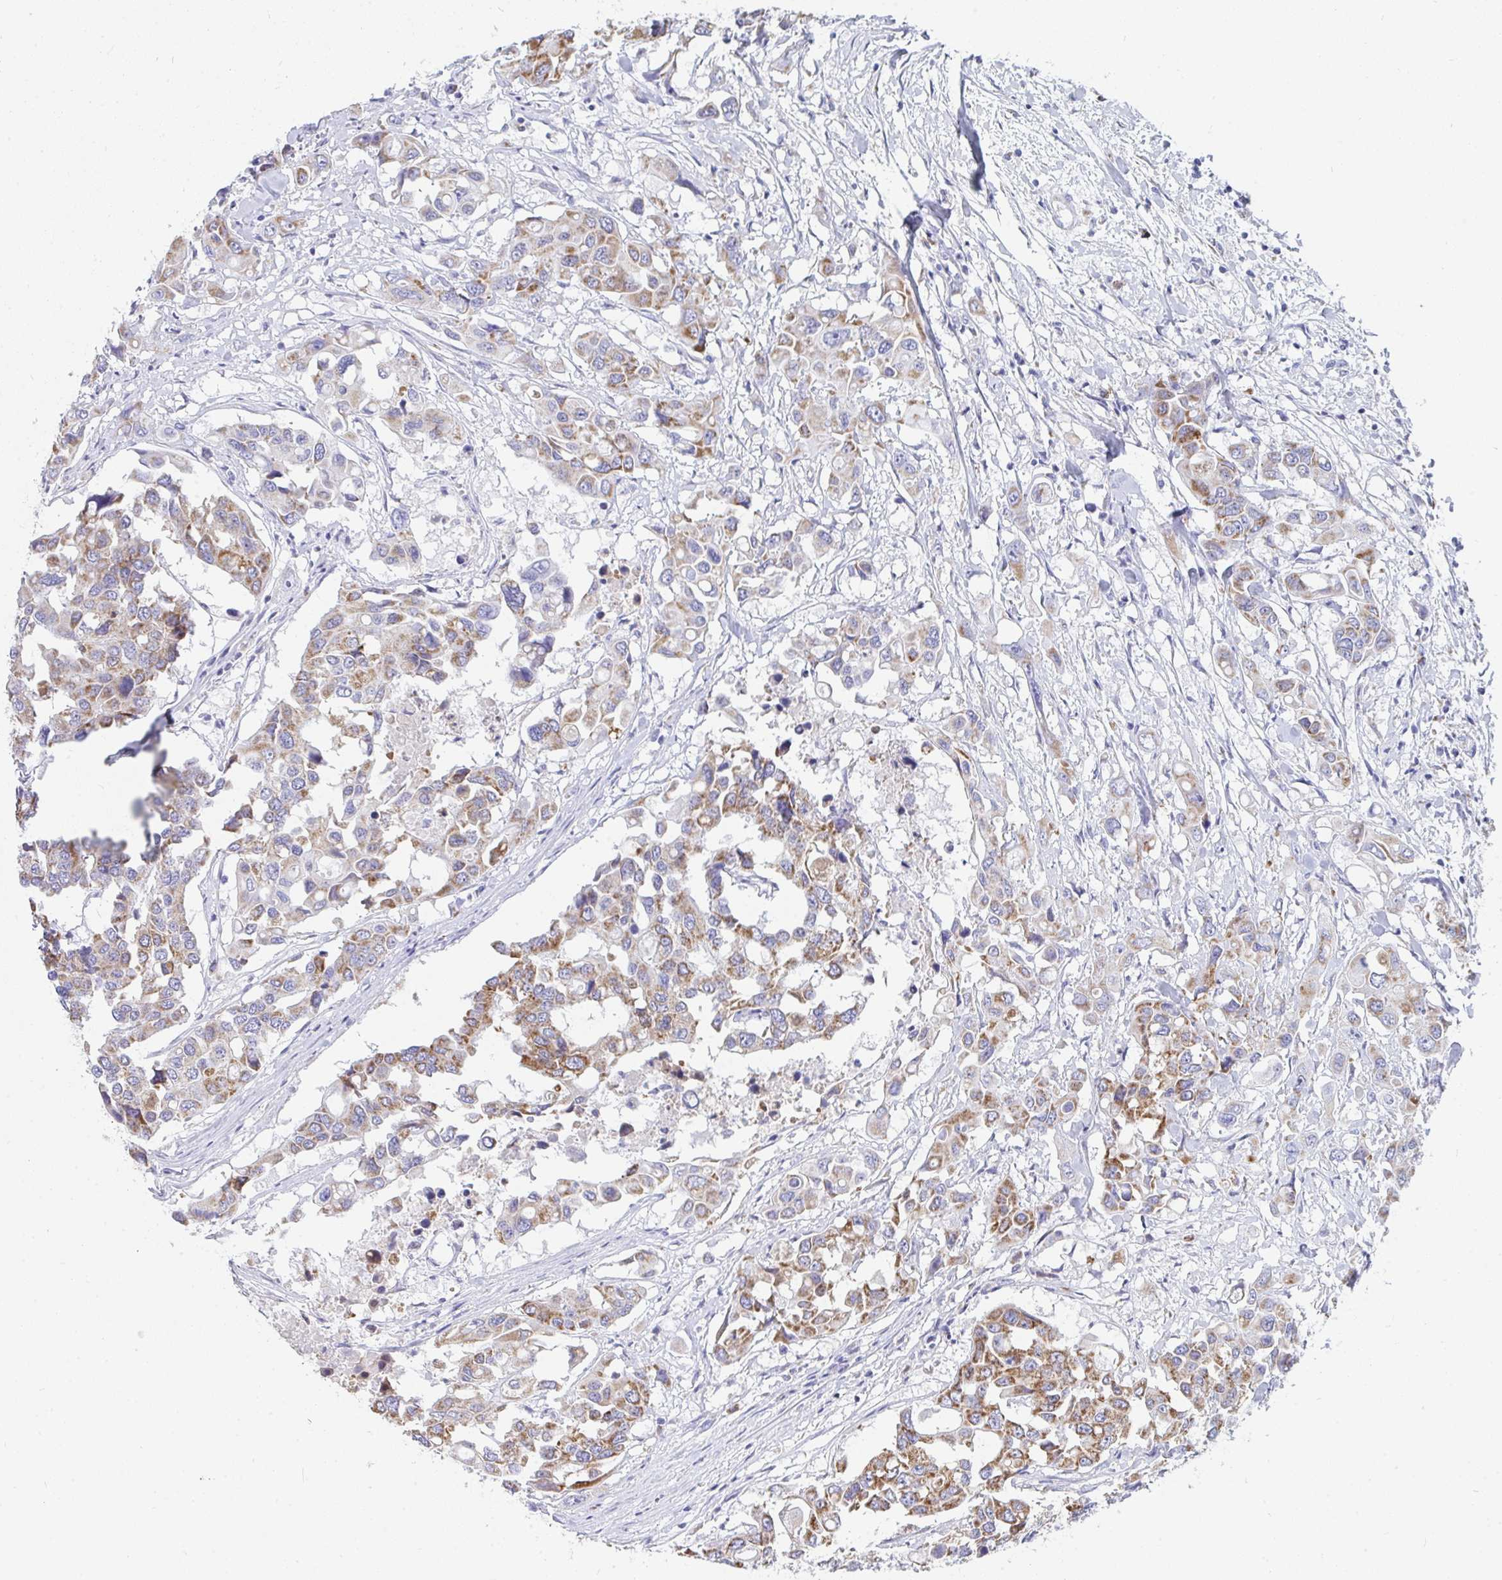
{"staining": {"intensity": "moderate", "quantity": ">75%", "location": "cytoplasmic/membranous"}, "tissue": "colorectal cancer", "cell_type": "Tumor cells", "image_type": "cancer", "snomed": [{"axis": "morphology", "description": "Adenocarcinoma, NOS"}, {"axis": "topography", "description": "Colon"}], "caption": "This is an image of immunohistochemistry staining of colorectal adenocarcinoma, which shows moderate expression in the cytoplasmic/membranous of tumor cells.", "gene": "AIFM1", "patient": {"sex": "male", "age": 77}}